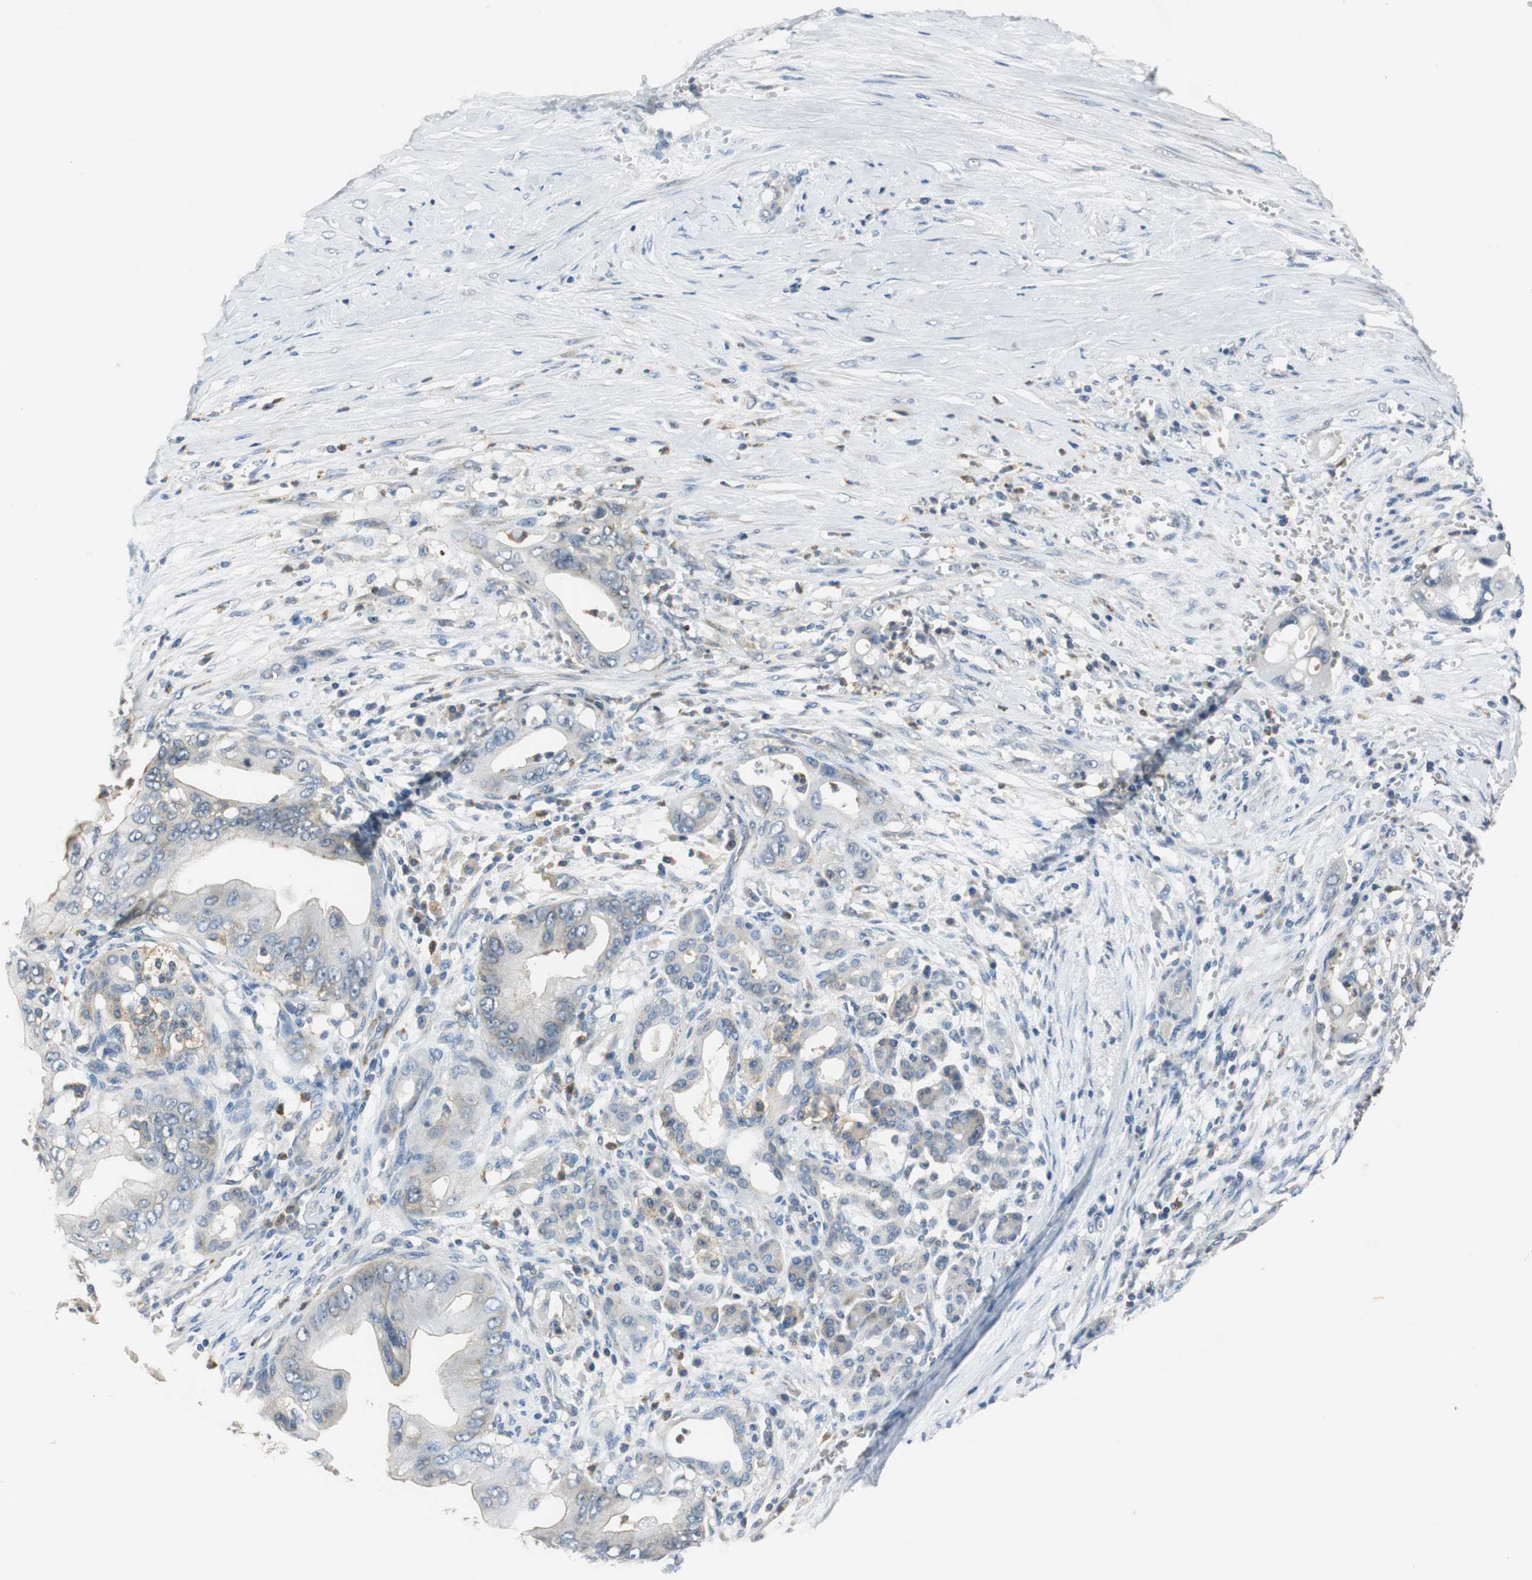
{"staining": {"intensity": "moderate", "quantity": "25%-75%", "location": "cytoplasmic/membranous"}, "tissue": "pancreatic cancer", "cell_type": "Tumor cells", "image_type": "cancer", "snomed": [{"axis": "morphology", "description": "Adenocarcinoma, NOS"}, {"axis": "topography", "description": "Pancreas"}], "caption": "Immunohistochemistry of adenocarcinoma (pancreatic) exhibits medium levels of moderate cytoplasmic/membranous staining in about 25%-75% of tumor cells.", "gene": "CNOT3", "patient": {"sex": "male", "age": 59}}